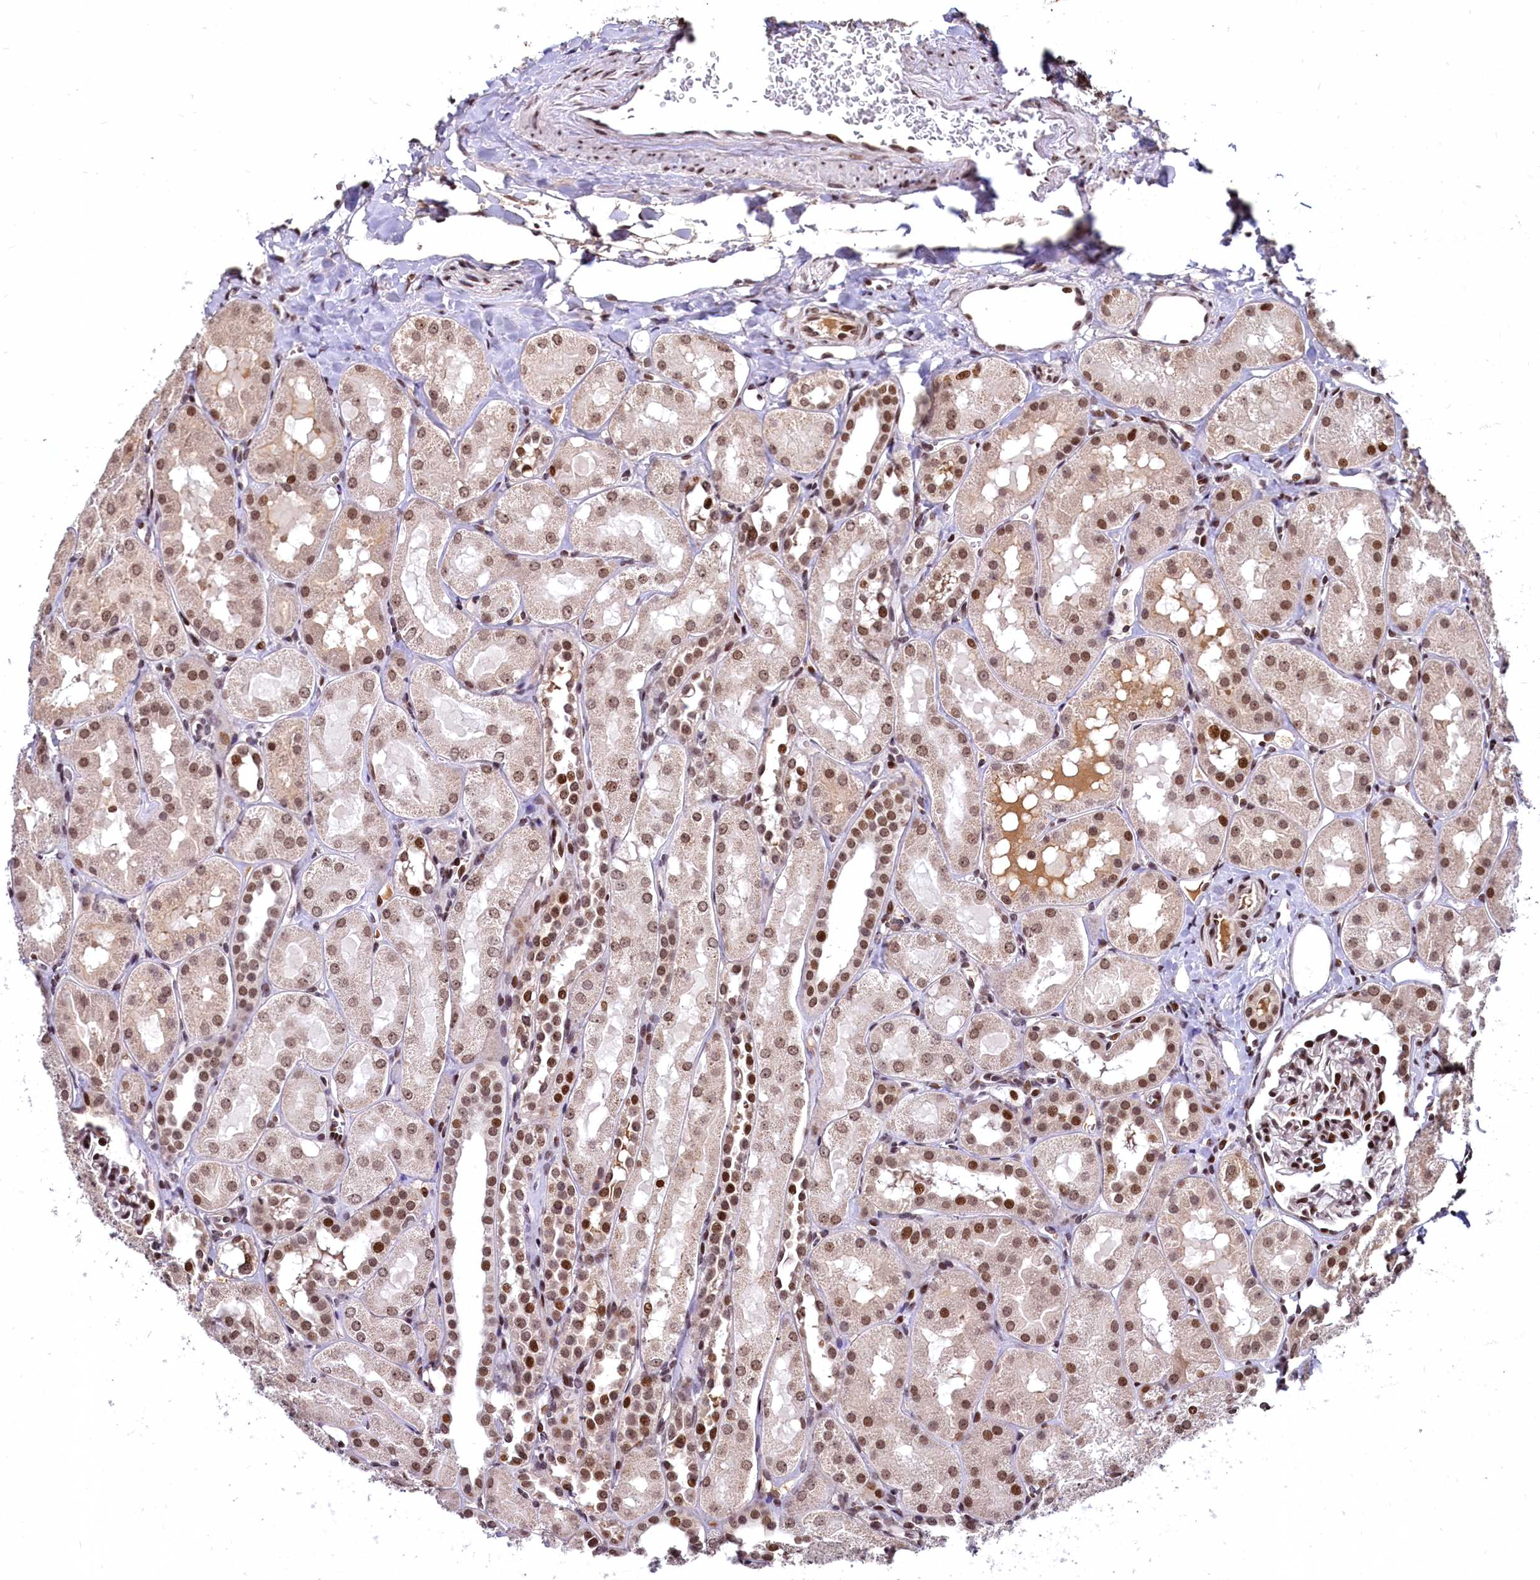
{"staining": {"intensity": "moderate", "quantity": ">75%", "location": "nuclear"}, "tissue": "kidney", "cell_type": "Cells in glomeruli", "image_type": "normal", "snomed": [{"axis": "morphology", "description": "Normal tissue, NOS"}, {"axis": "topography", "description": "Kidney"}, {"axis": "topography", "description": "Urinary bladder"}], "caption": "Normal kidney displays moderate nuclear positivity in approximately >75% of cells in glomeruli.", "gene": "FAM217B", "patient": {"sex": "male", "age": 16}}